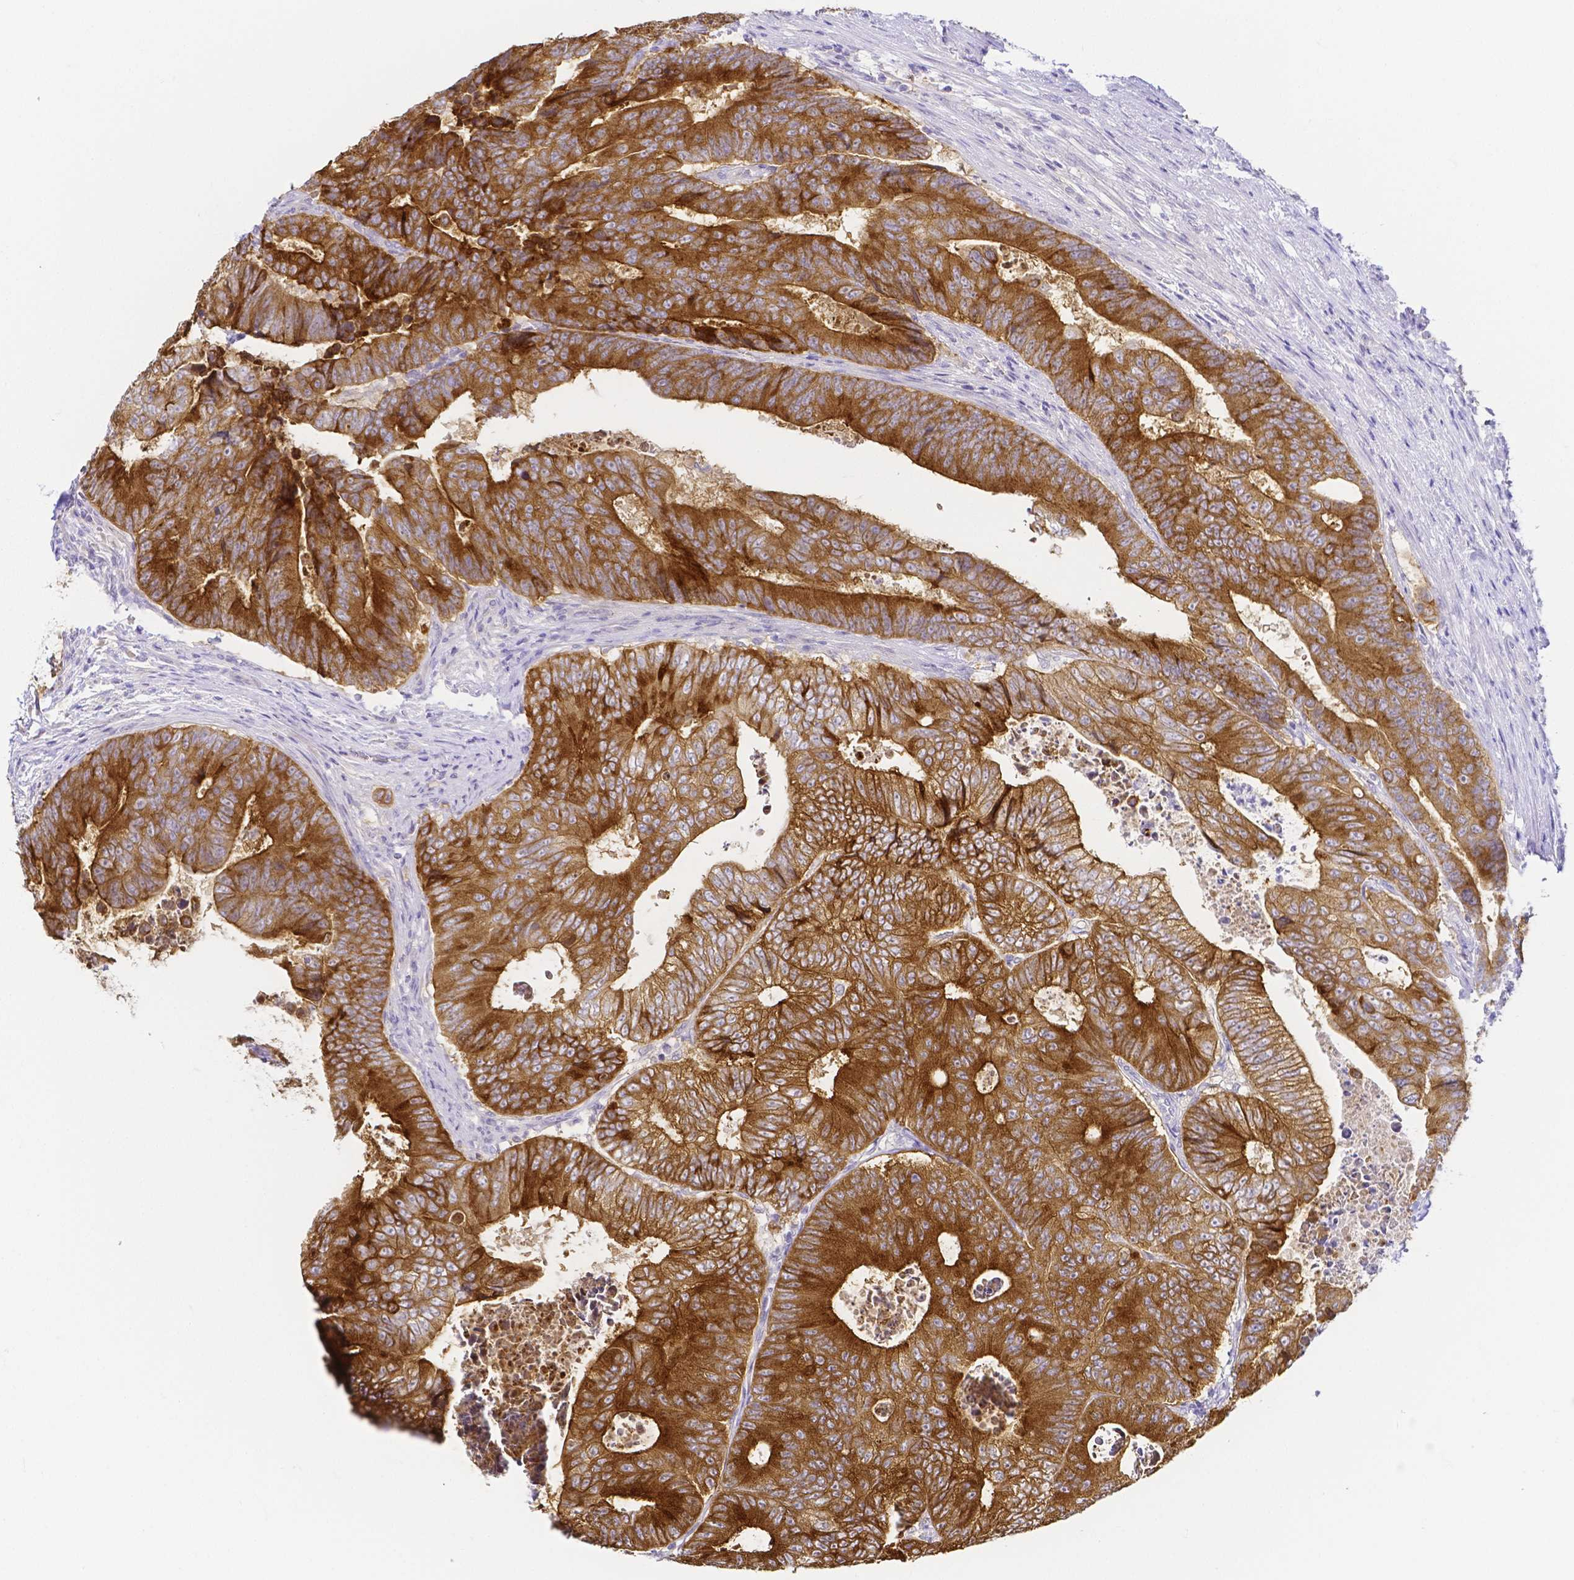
{"staining": {"intensity": "moderate", "quantity": ">75%", "location": "cytoplasmic/membranous"}, "tissue": "colorectal cancer", "cell_type": "Tumor cells", "image_type": "cancer", "snomed": [{"axis": "morphology", "description": "Adenocarcinoma, NOS"}, {"axis": "topography", "description": "Colon"}], "caption": "IHC staining of colorectal cancer, which demonstrates medium levels of moderate cytoplasmic/membranous staining in approximately >75% of tumor cells indicating moderate cytoplasmic/membranous protein expression. The staining was performed using DAB (3,3'-diaminobenzidine) (brown) for protein detection and nuclei were counterstained in hematoxylin (blue).", "gene": "PKP3", "patient": {"sex": "female", "age": 48}}